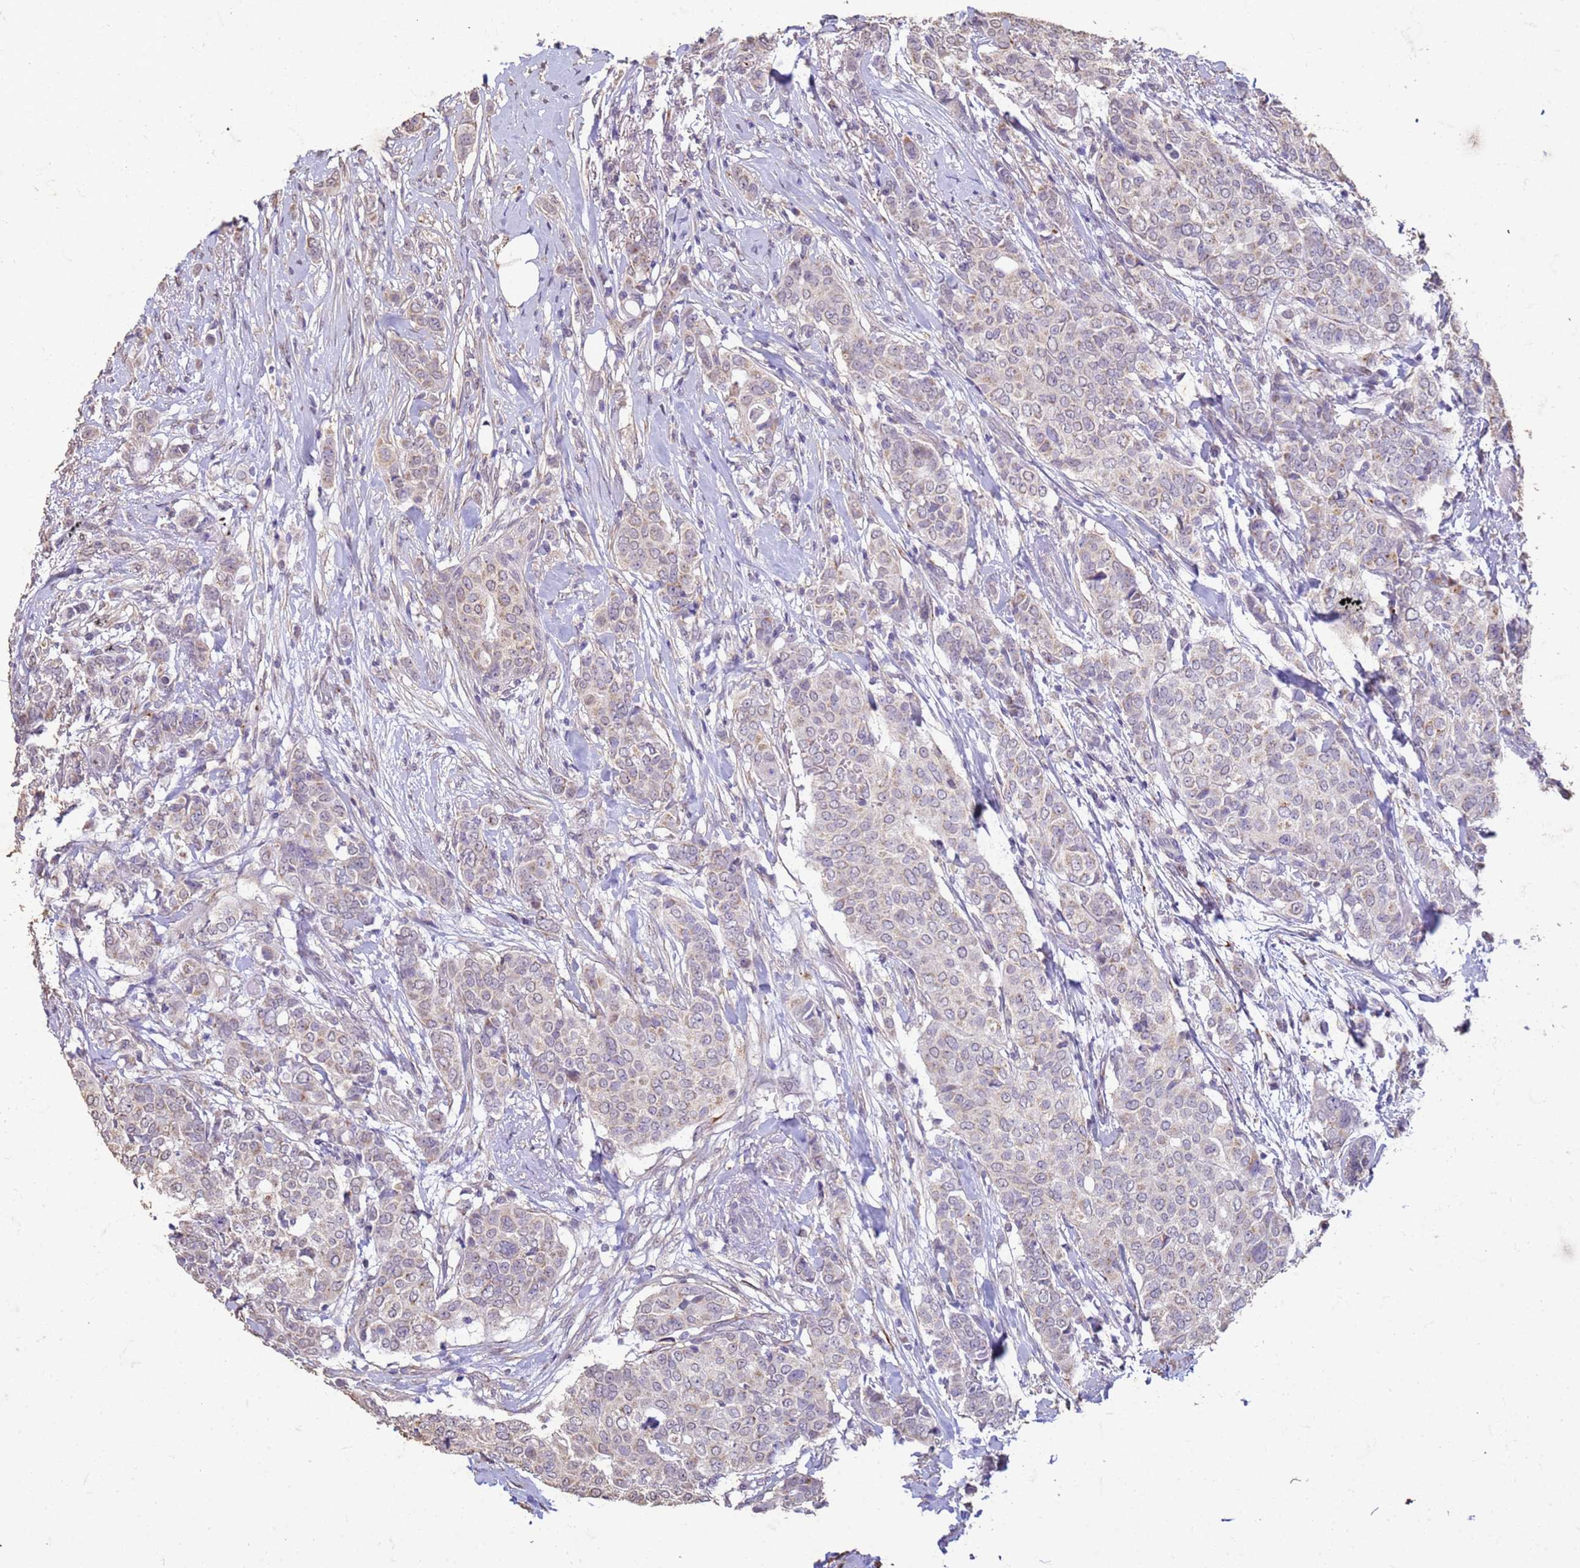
{"staining": {"intensity": "weak", "quantity": "<25%", "location": "cytoplasmic/membranous"}, "tissue": "breast cancer", "cell_type": "Tumor cells", "image_type": "cancer", "snomed": [{"axis": "morphology", "description": "Lobular carcinoma"}, {"axis": "topography", "description": "Breast"}], "caption": "Breast cancer was stained to show a protein in brown. There is no significant positivity in tumor cells.", "gene": "SLC25A15", "patient": {"sex": "female", "age": 51}}